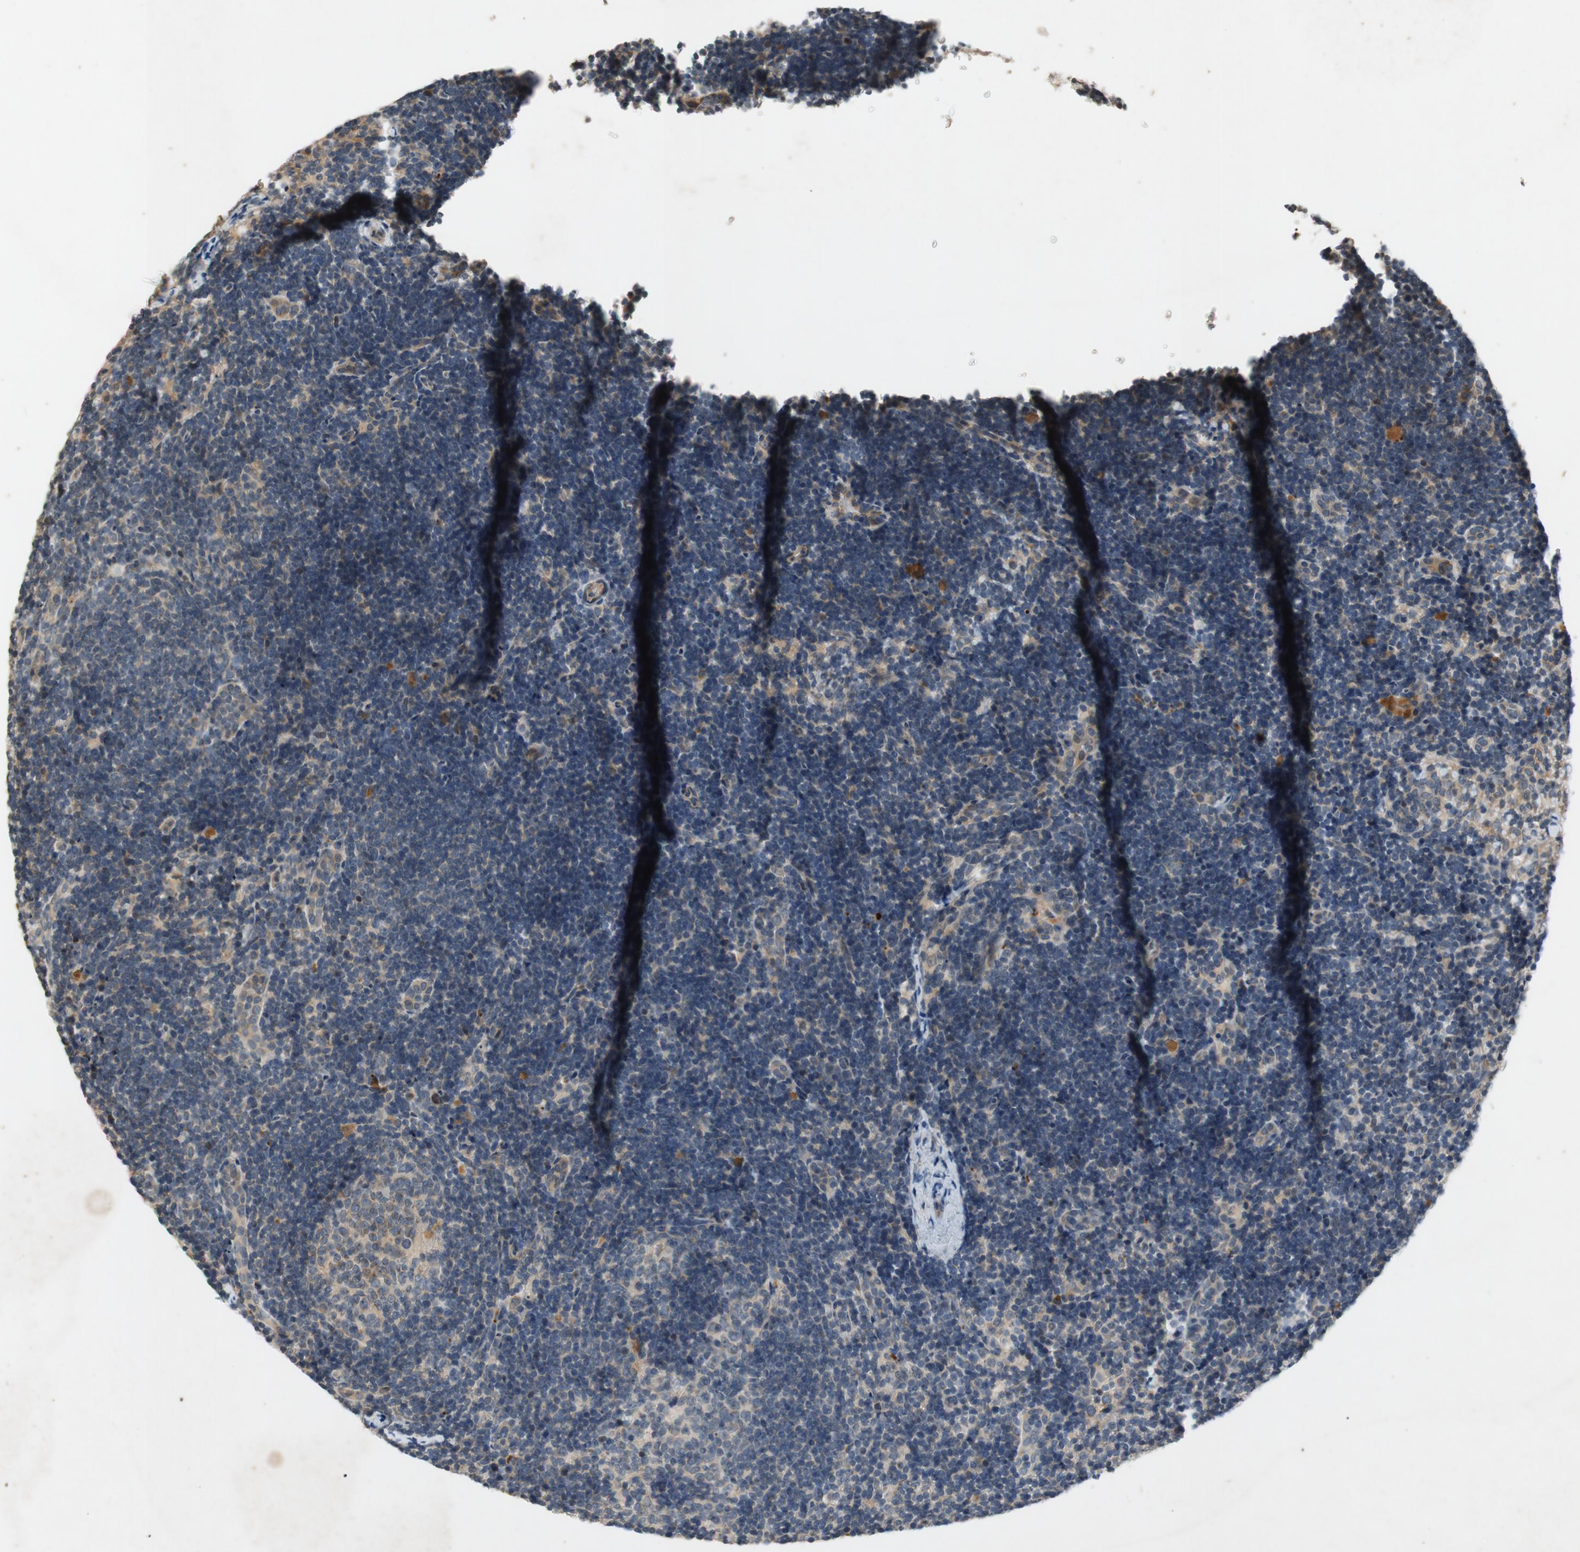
{"staining": {"intensity": "negative", "quantity": "none", "location": "none"}, "tissue": "lymph node", "cell_type": "Germinal center cells", "image_type": "normal", "snomed": [{"axis": "morphology", "description": "Normal tissue, NOS"}, {"axis": "topography", "description": "Lymph node"}], "caption": "Immunohistochemical staining of normal human lymph node reveals no significant expression in germinal center cells. Nuclei are stained in blue.", "gene": "ATP2C1", "patient": {"sex": "female", "age": 14}}